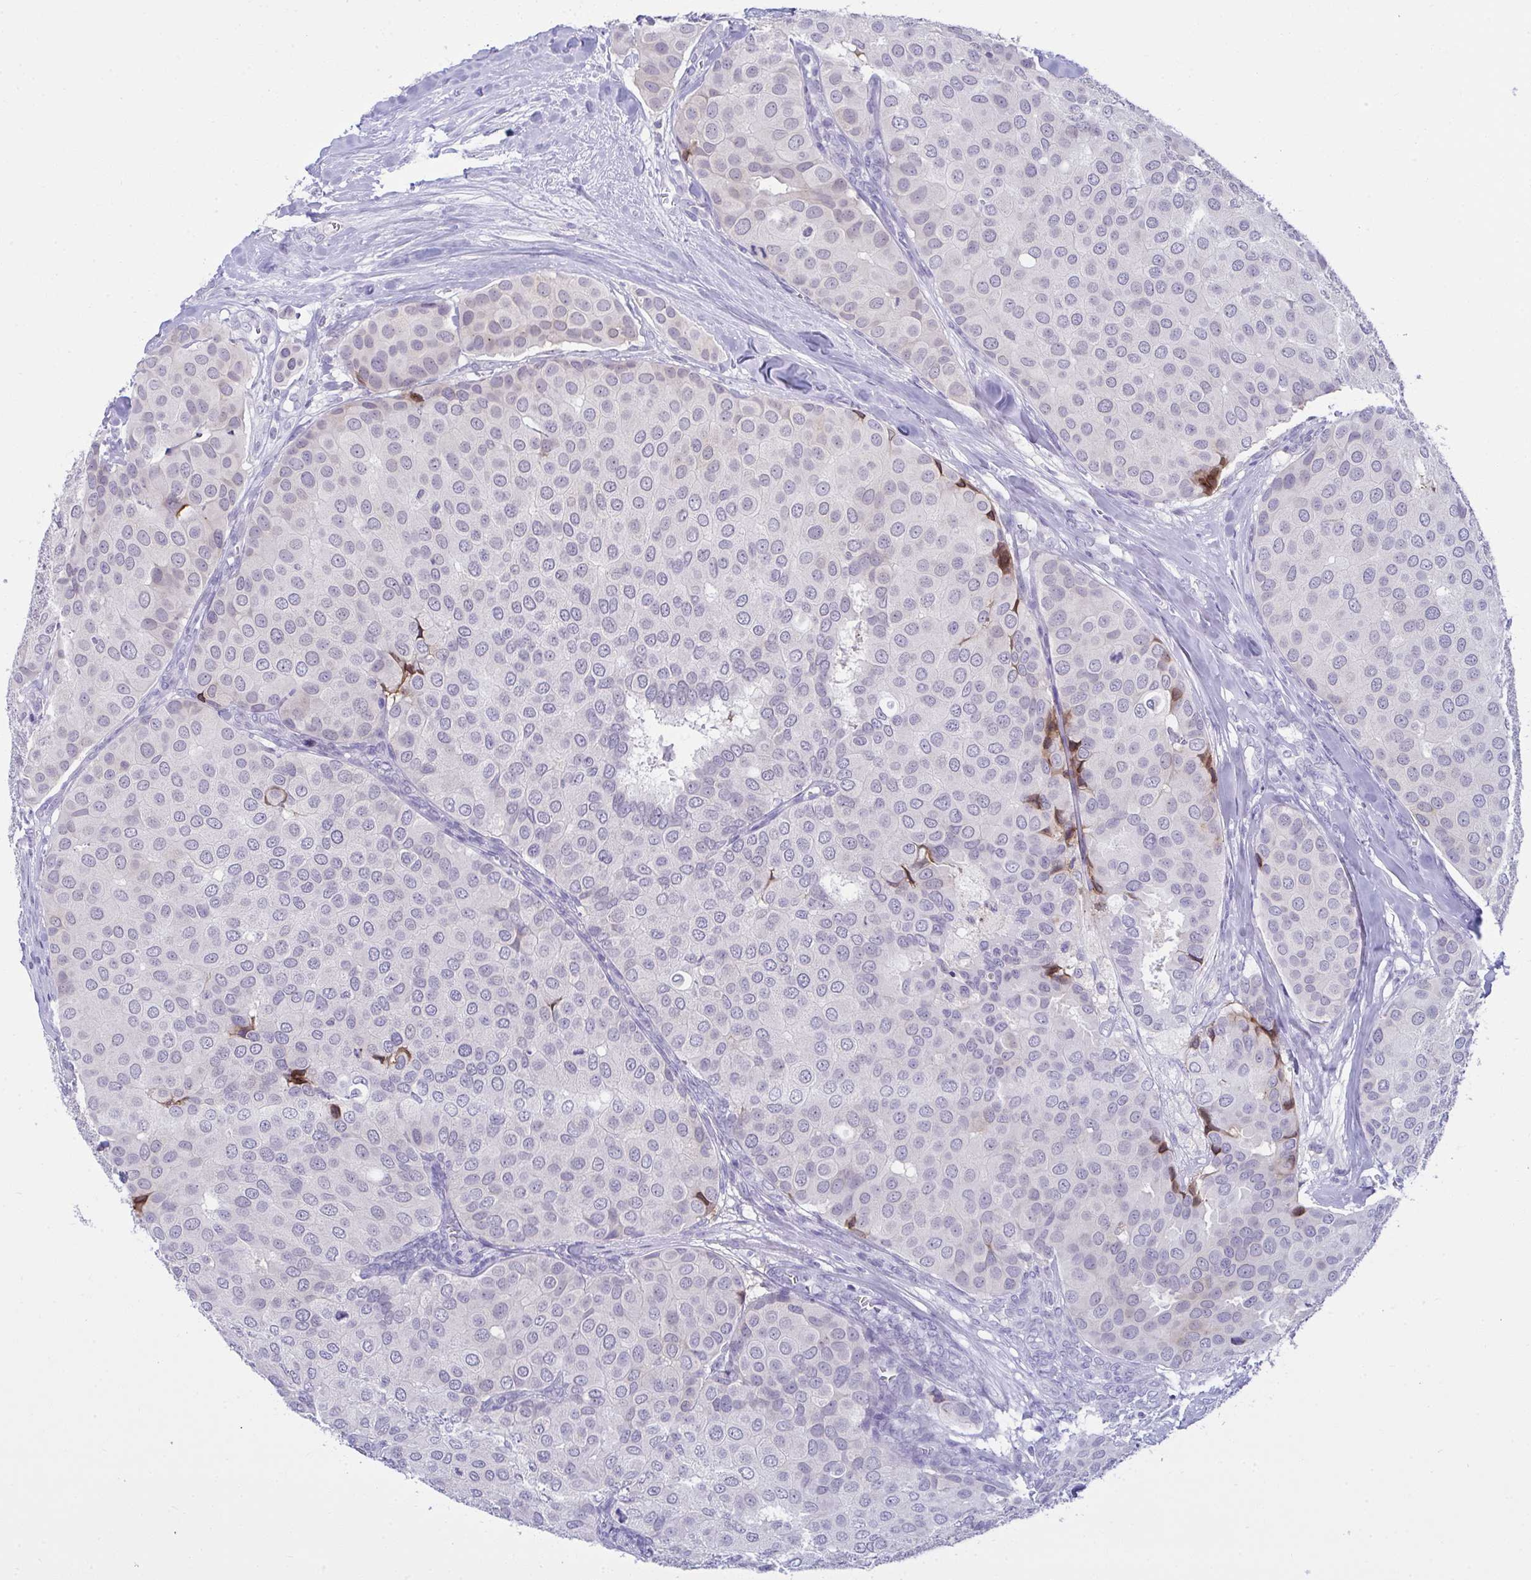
{"staining": {"intensity": "moderate", "quantity": "<25%", "location": "cytoplasmic/membranous"}, "tissue": "breast cancer", "cell_type": "Tumor cells", "image_type": "cancer", "snomed": [{"axis": "morphology", "description": "Duct carcinoma"}, {"axis": "topography", "description": "Breast"}], "caption": "Approximately <25% of tumor cells in human infiltrating ductal carcinoma (breast) display moderate cytoplasmic/membranous protein expression as visualized by brown immunohistochemical staining.", "gene": "RGPD5", "patient": {"sex": "female", "age": 70}}